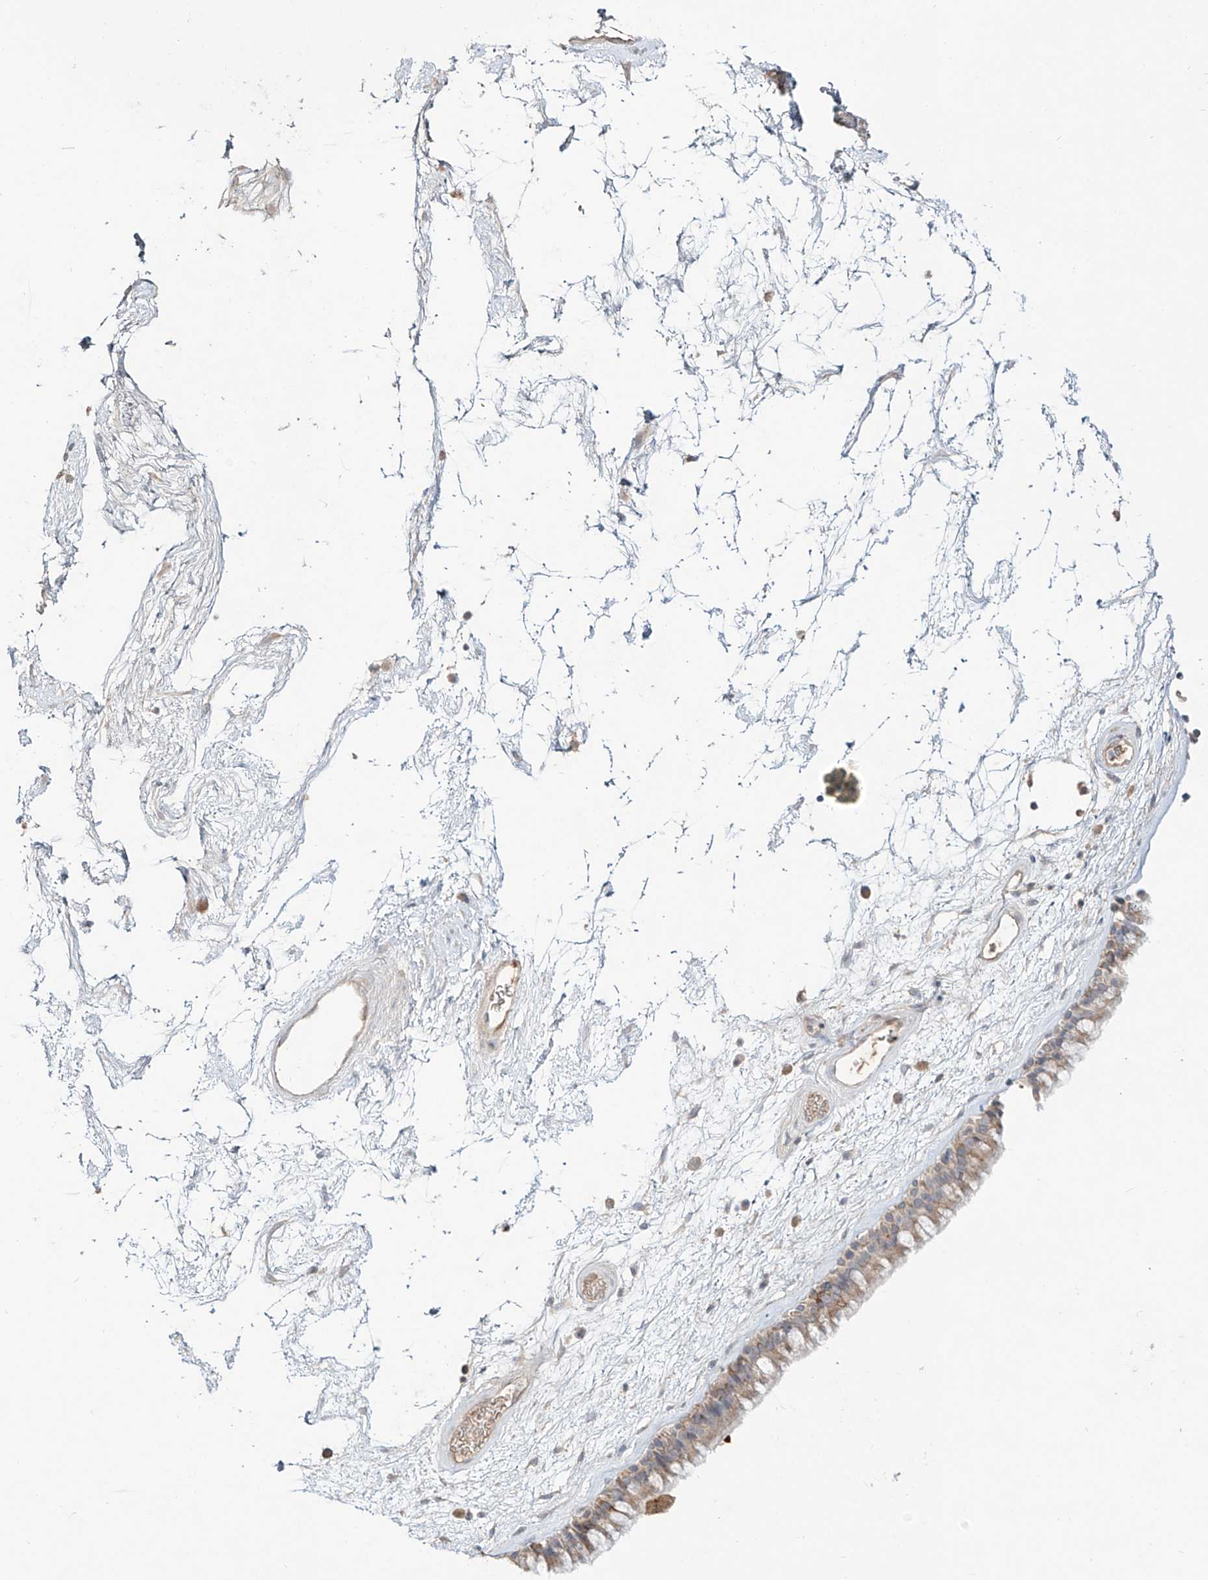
{"staining": {"intensity": "moderate", "quantity": "25%-75%", "location": "cytoplasmic/membranous"}, "tissue": "nasopharynx", "cell_type": "Respiratory epithelial cells", "image_type": "normal", "snomed": [{"axis": "morphology", "description": "Normal tissue, NOS"}, {"axis": "morphology", "description": "Inflammation, NOS"}, {"axis": "topography", "description": "Nasopharynx"}], "caption": "Benign nasopharynx exhibits moderate cytoplasmic/membranous positivity in approximately 25%-75% of respiratory epithelial cells.", "gene": "ERO1A", "patient": {"sex": "male", "age": 48}}